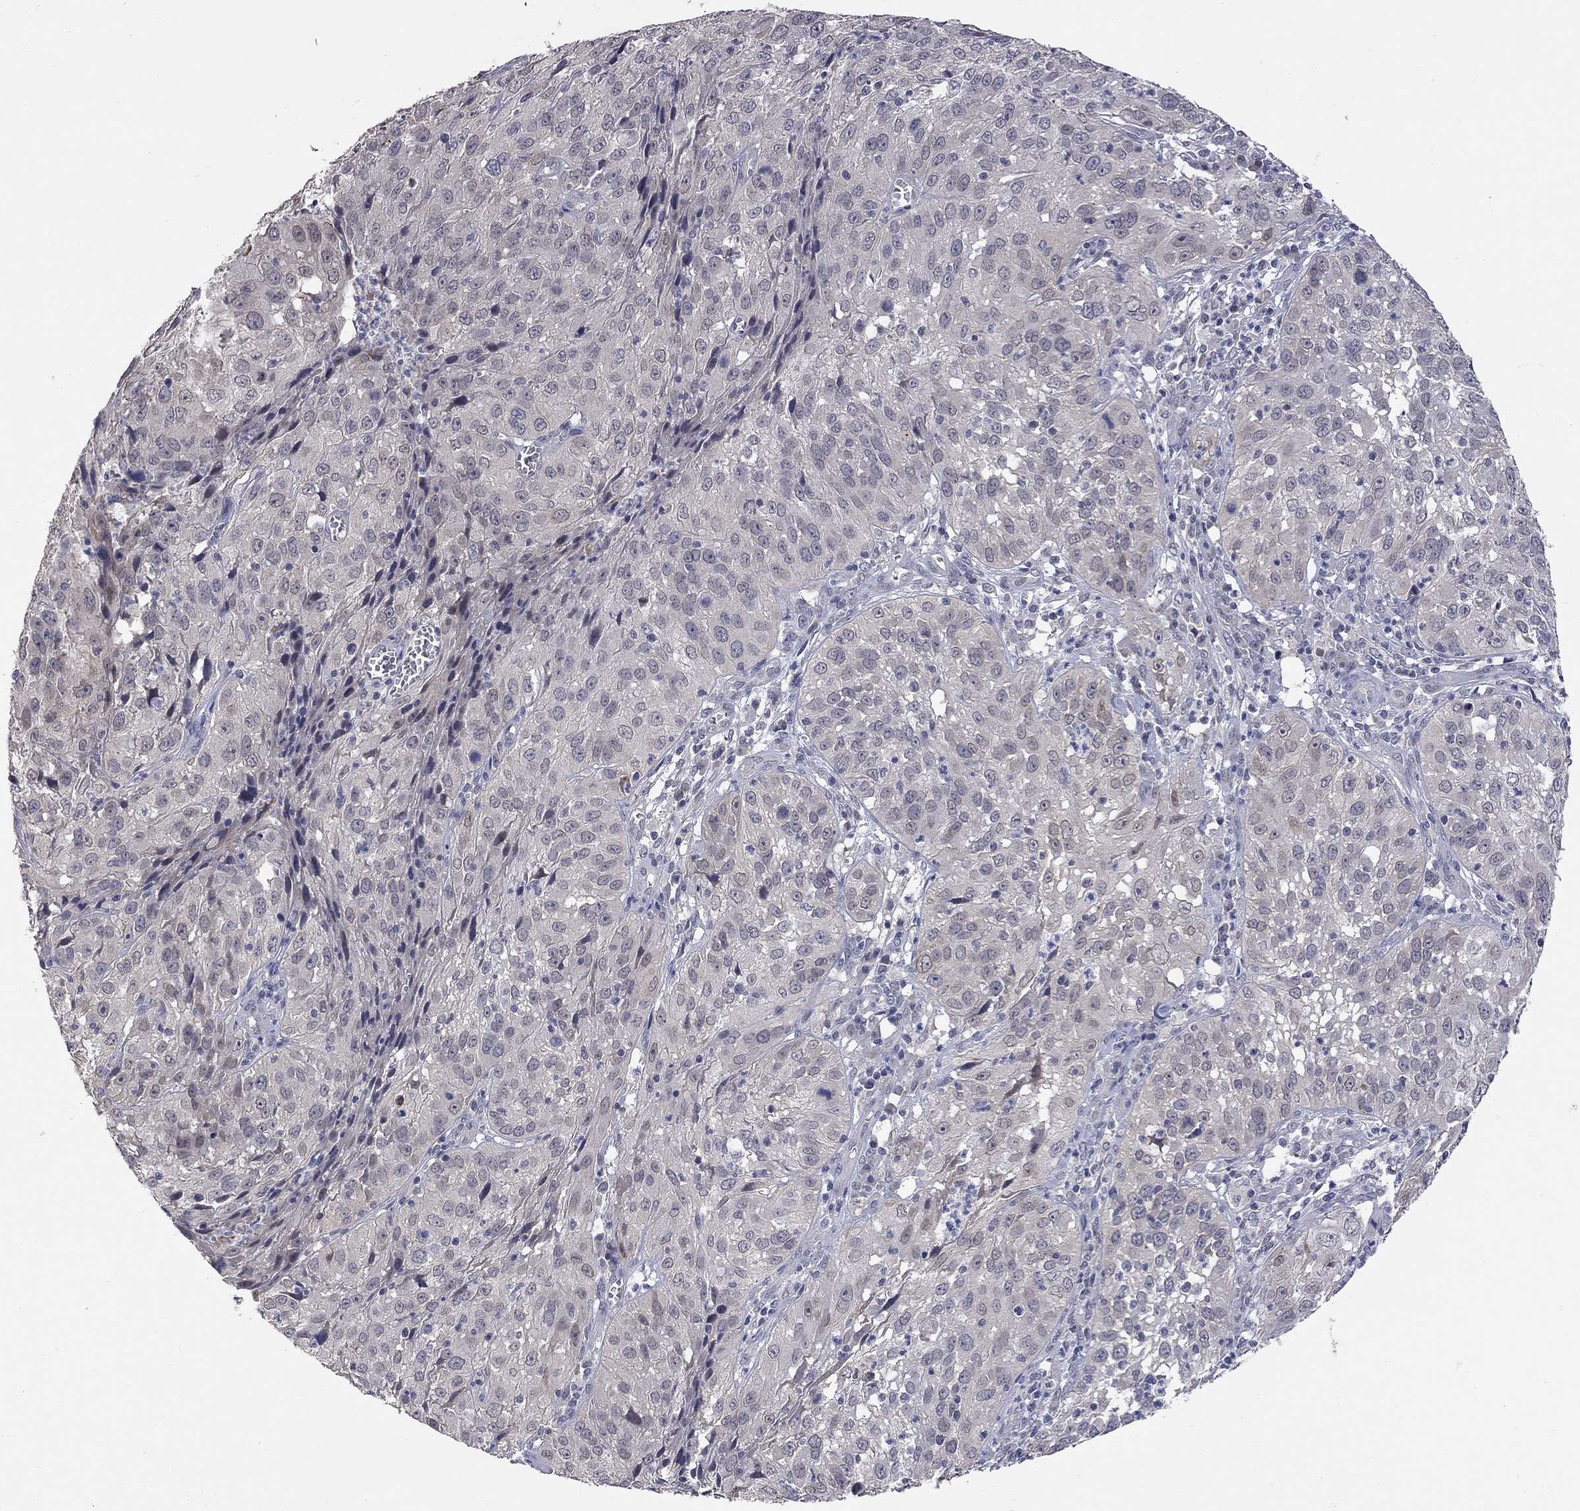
{"staining": {"intensity": "negative", "quantity": "none", "location": "none"}, "tissue": "cervical cancer", "cell_type": "Tumor cells", "image_type": "cancer", "snomed": [{"axis": "morphology", "description": "Squamous cell carcinoma, NOS"}, {"axis": "topography", "description": "Cervix"}], "caption": "Immunohistochemistry (IHC) photomicrograph of cervical cancer (squamous cell carcinoma) stained for a protein (brown), which exhibits no staining in tumor cells. (Stains: DAB (3,3'-diaminobenzidine) immunohistochemistry (IHC) with hematoxylin counter stain, Microscopy: brightfield microscopy at high magnification).", "gene": "FABP12", "patient": {"sex": "female", "age": 32}}